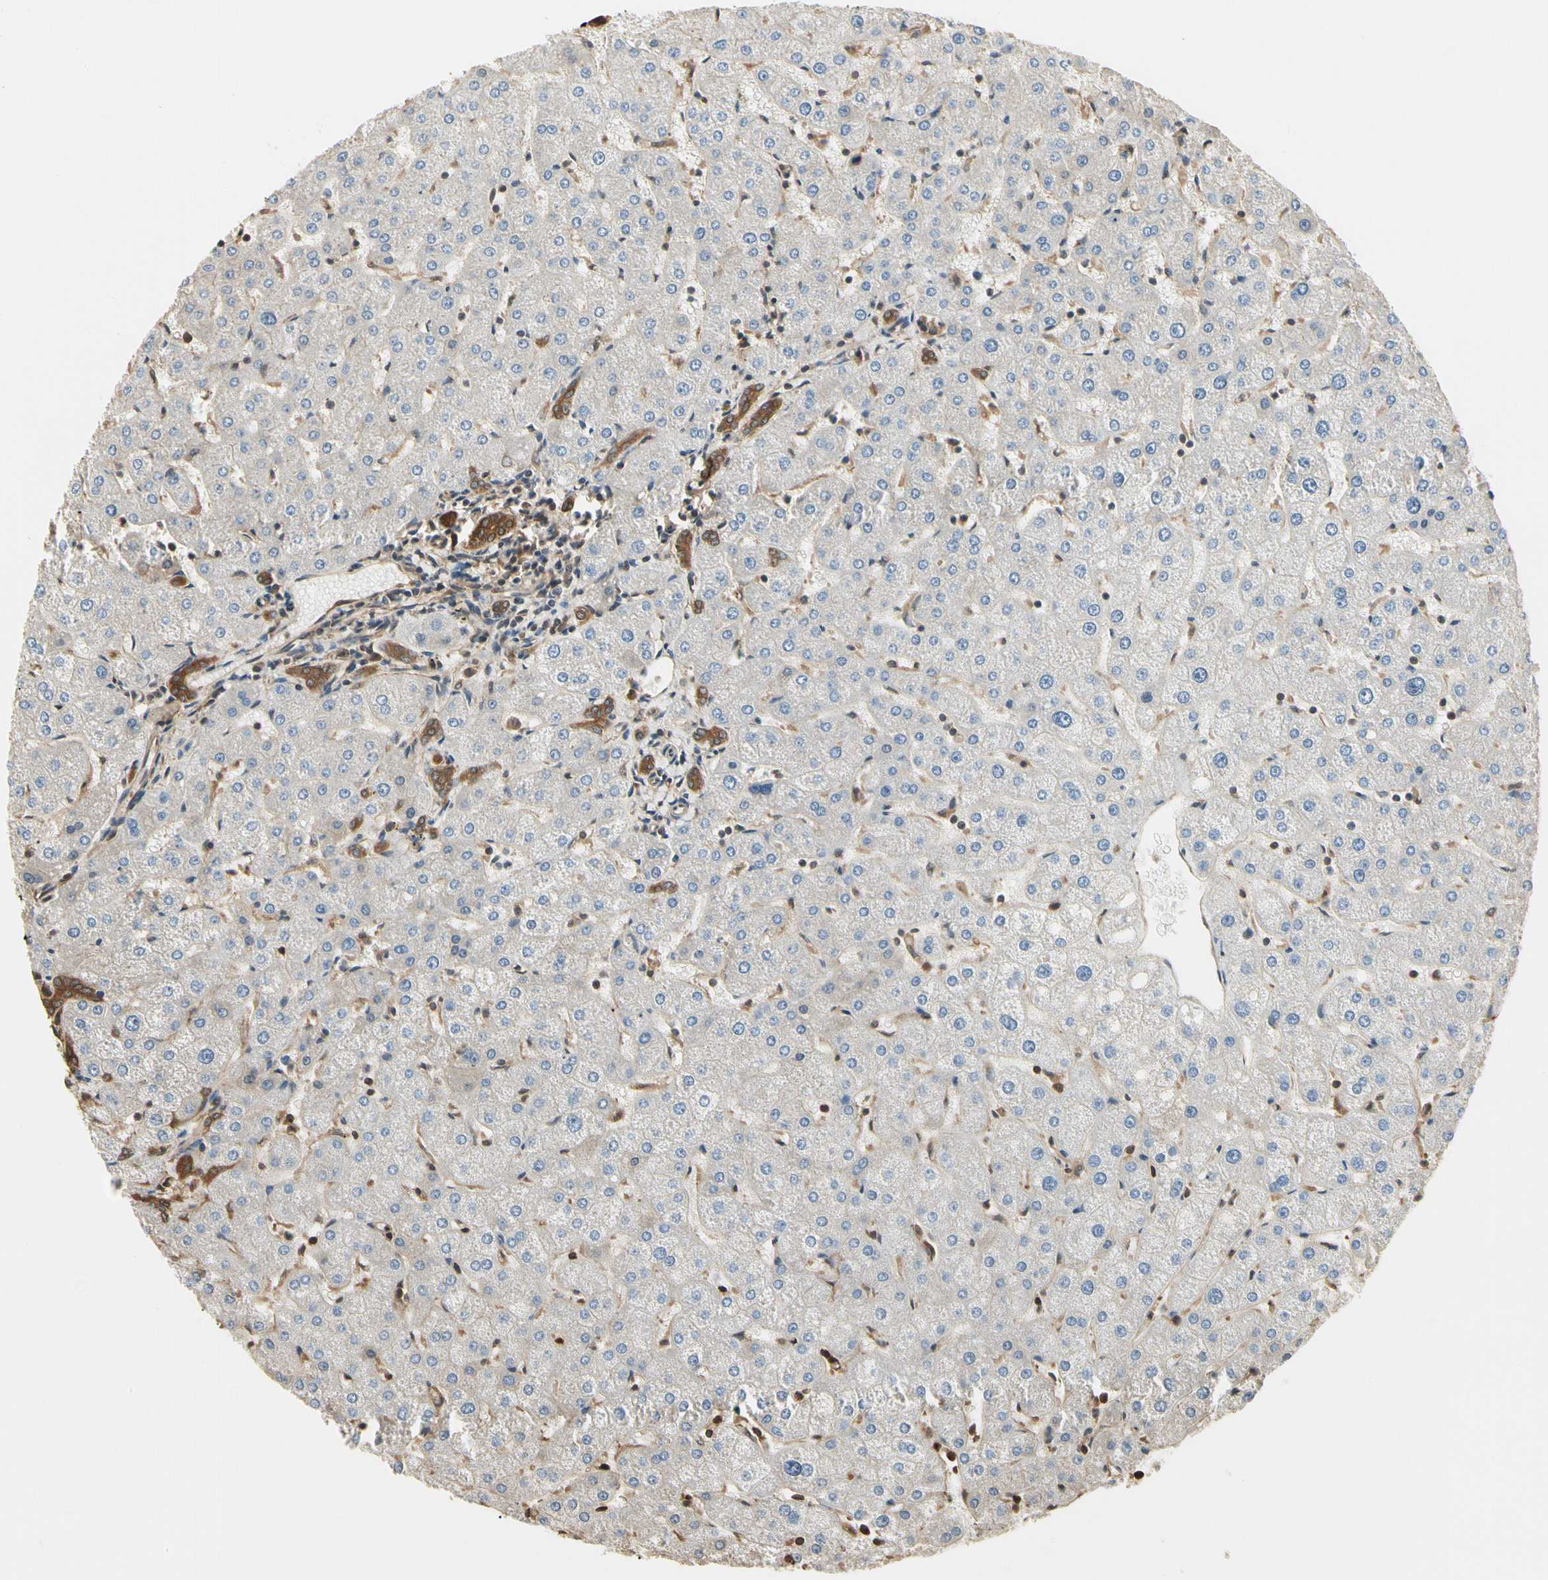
{"staining": {"intensity": "strong", "quantity": ">75%", "location": "cytoplasmic/membranous"}, "tissue": "liver", "cell_type": "Cholangiocytes", "image_type": "normal", "snomed": [{"axis": "morphology", "description": "Normal tissue, NOS"}, {"axis": "topography", "description": "Liver"}], "caption": "Human liver stained with a brown dye displays strong cytoplasmic/membranous positive positivity in about >75% of cholangiocytes.", "gene": "YWHAE", "patient": {"sex": "male", "age": 67}}